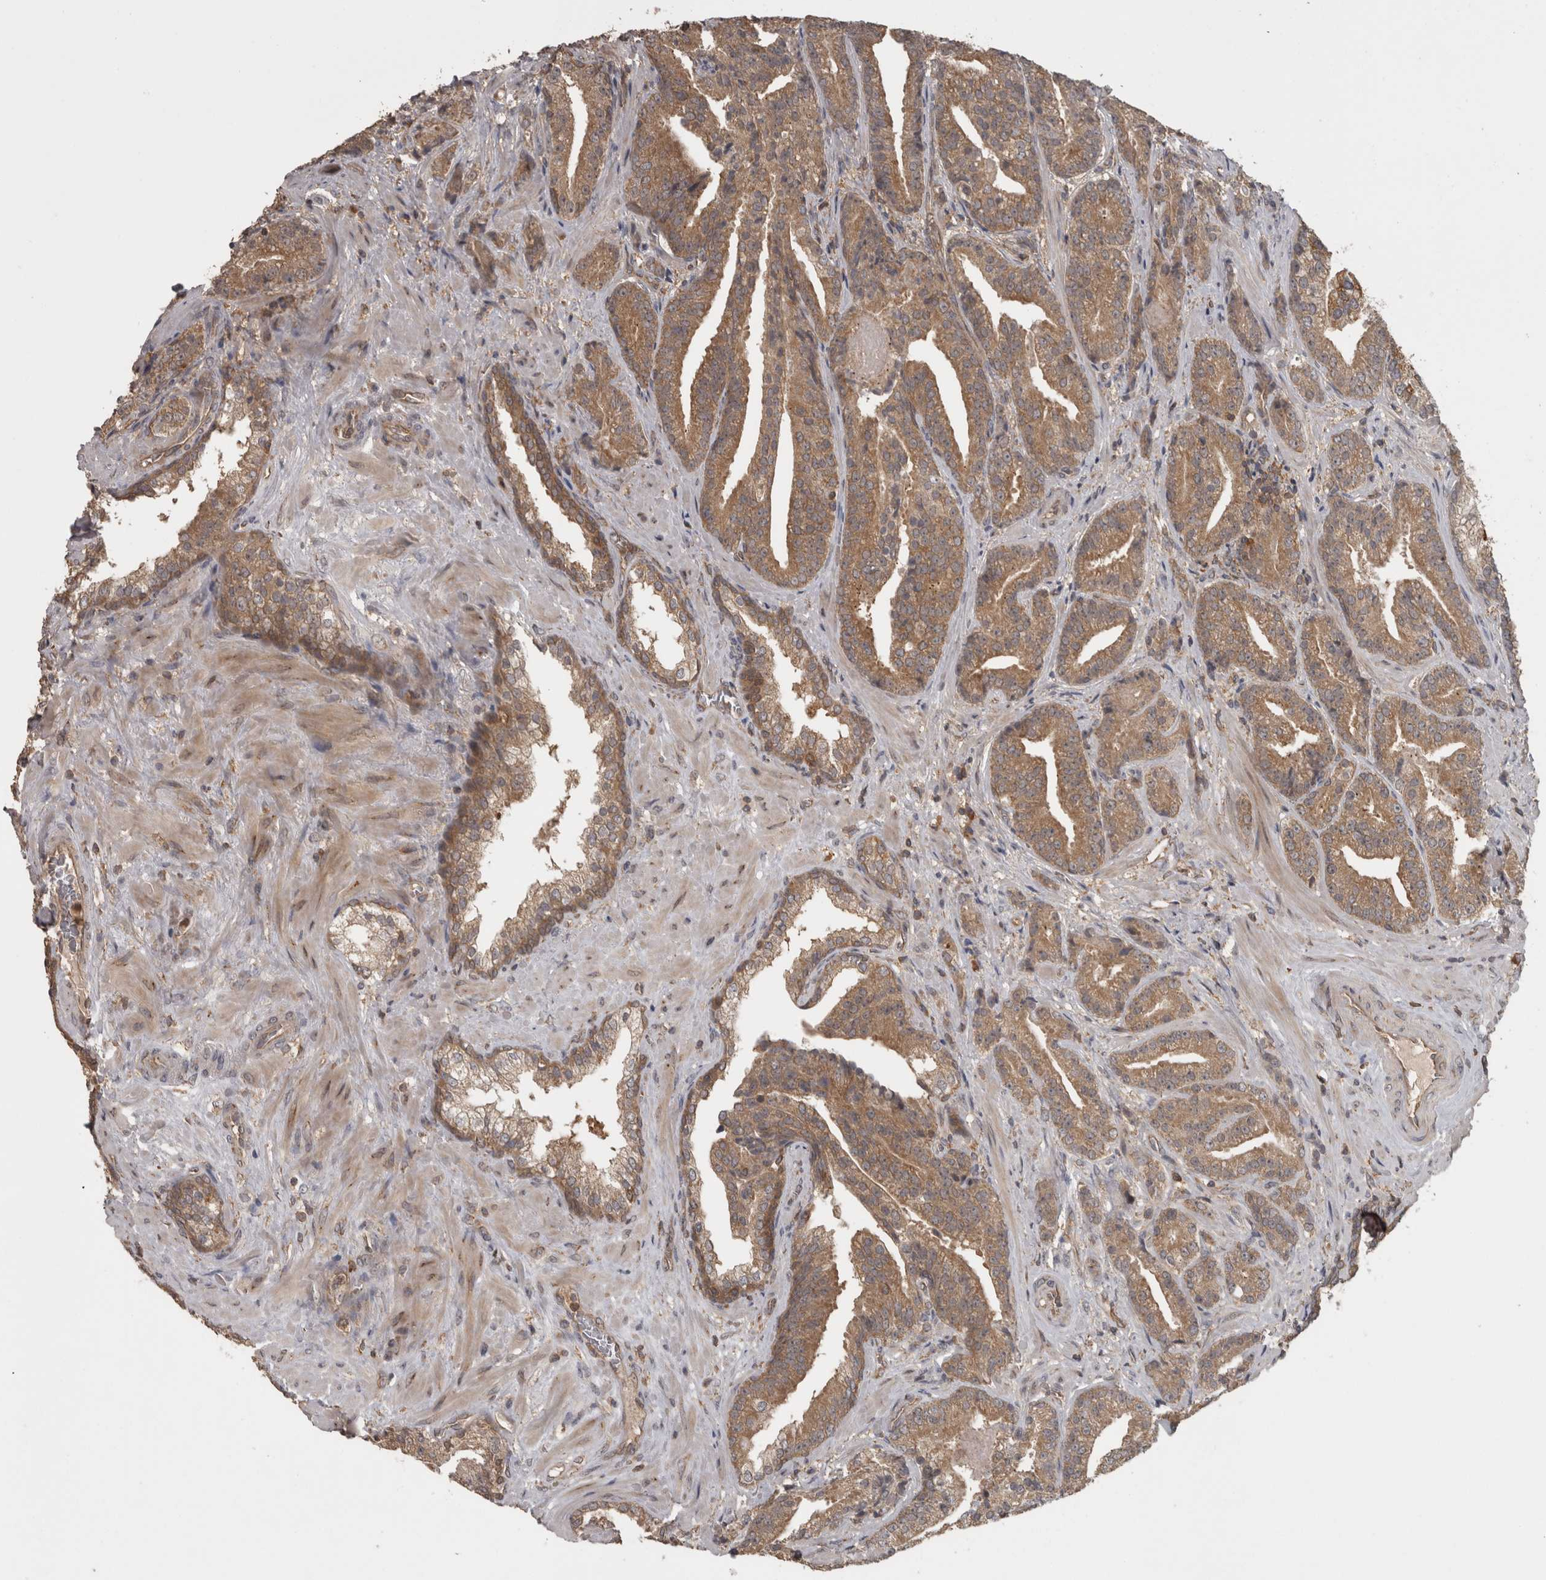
{"staining": {"intensity": "moderate", "quantity": ">75%", "location": "cytoplasmic/membranous"}, "tissue": "prostate cancer", "cell_type": "Tumor cells", "image_type": "cancer", "snomed": [{"axis": "morphology", "description": "Adenocarcinoma, Low grade"}, {"axis": "topography", "description": "Prostate"}], "caption": "Protein staining of prostate cancer tissue reveals moderate cytoplasmic/membranous staining in approximately >75% of tumor cells.", "gene": "MICU3", "patient": {"sex": "male", "age": 67}}